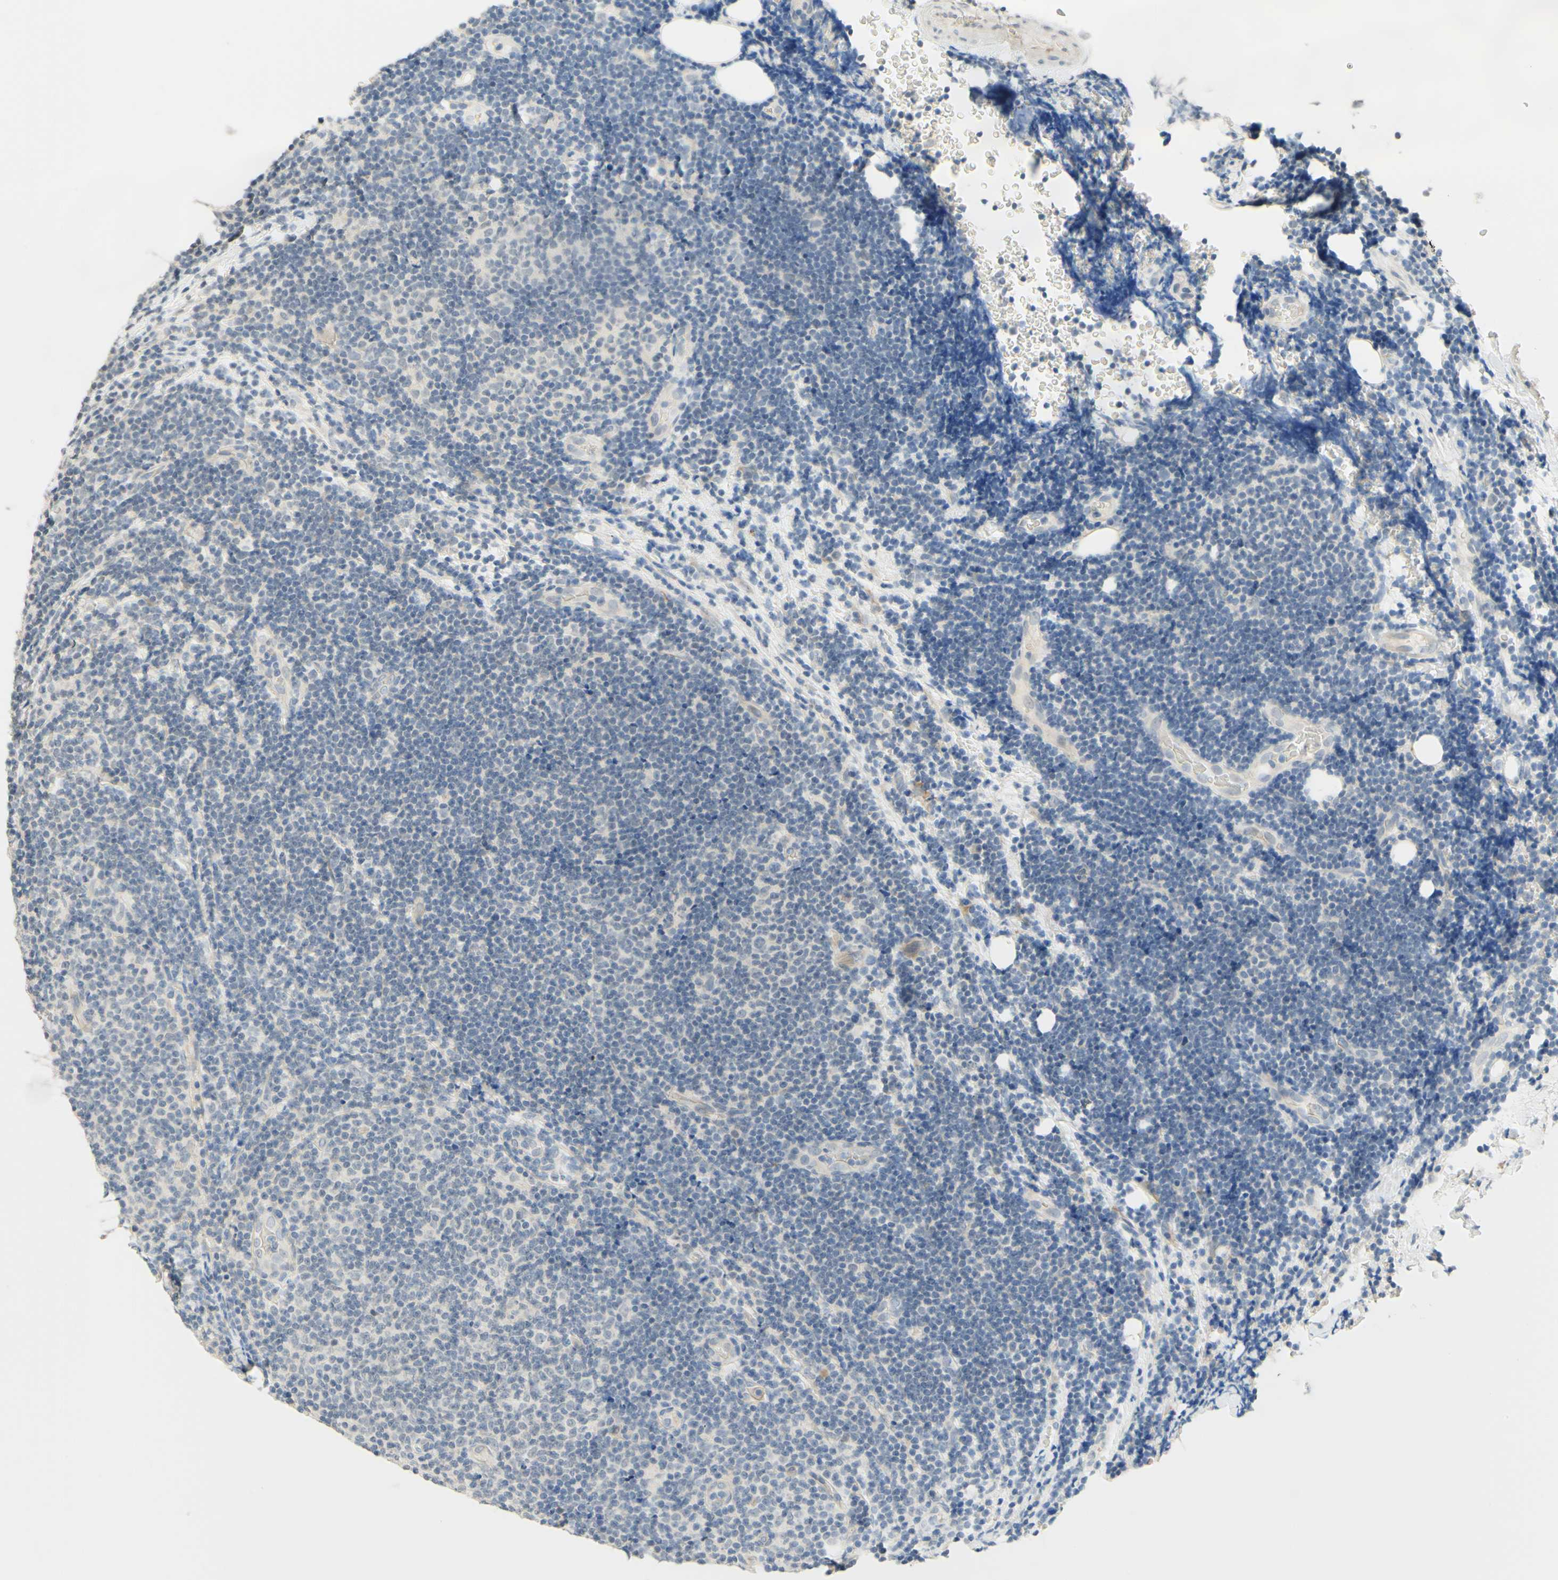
{"staining": {"intensity": "weak", "quantity": "<25%", "location": "cytoplasmic/membranous"}, "tissue": "lymphoma", "cell_type": "Tumor cells", "image_type": "cancer", "snomed": [{"axis": "morphology", "description": "Malignant lymphoma, non-Hodgkin's type, Low grade"}, {"axis": "topography", "description": "Lymph node"}], "caption": "This is an immunohistochemistry image of low-grade malignant lymphoma, non-Hodgkin's type. There is no staining in tumor cells.", "gene": "MAG", "patient": {"sex": "male", "age": 83}}